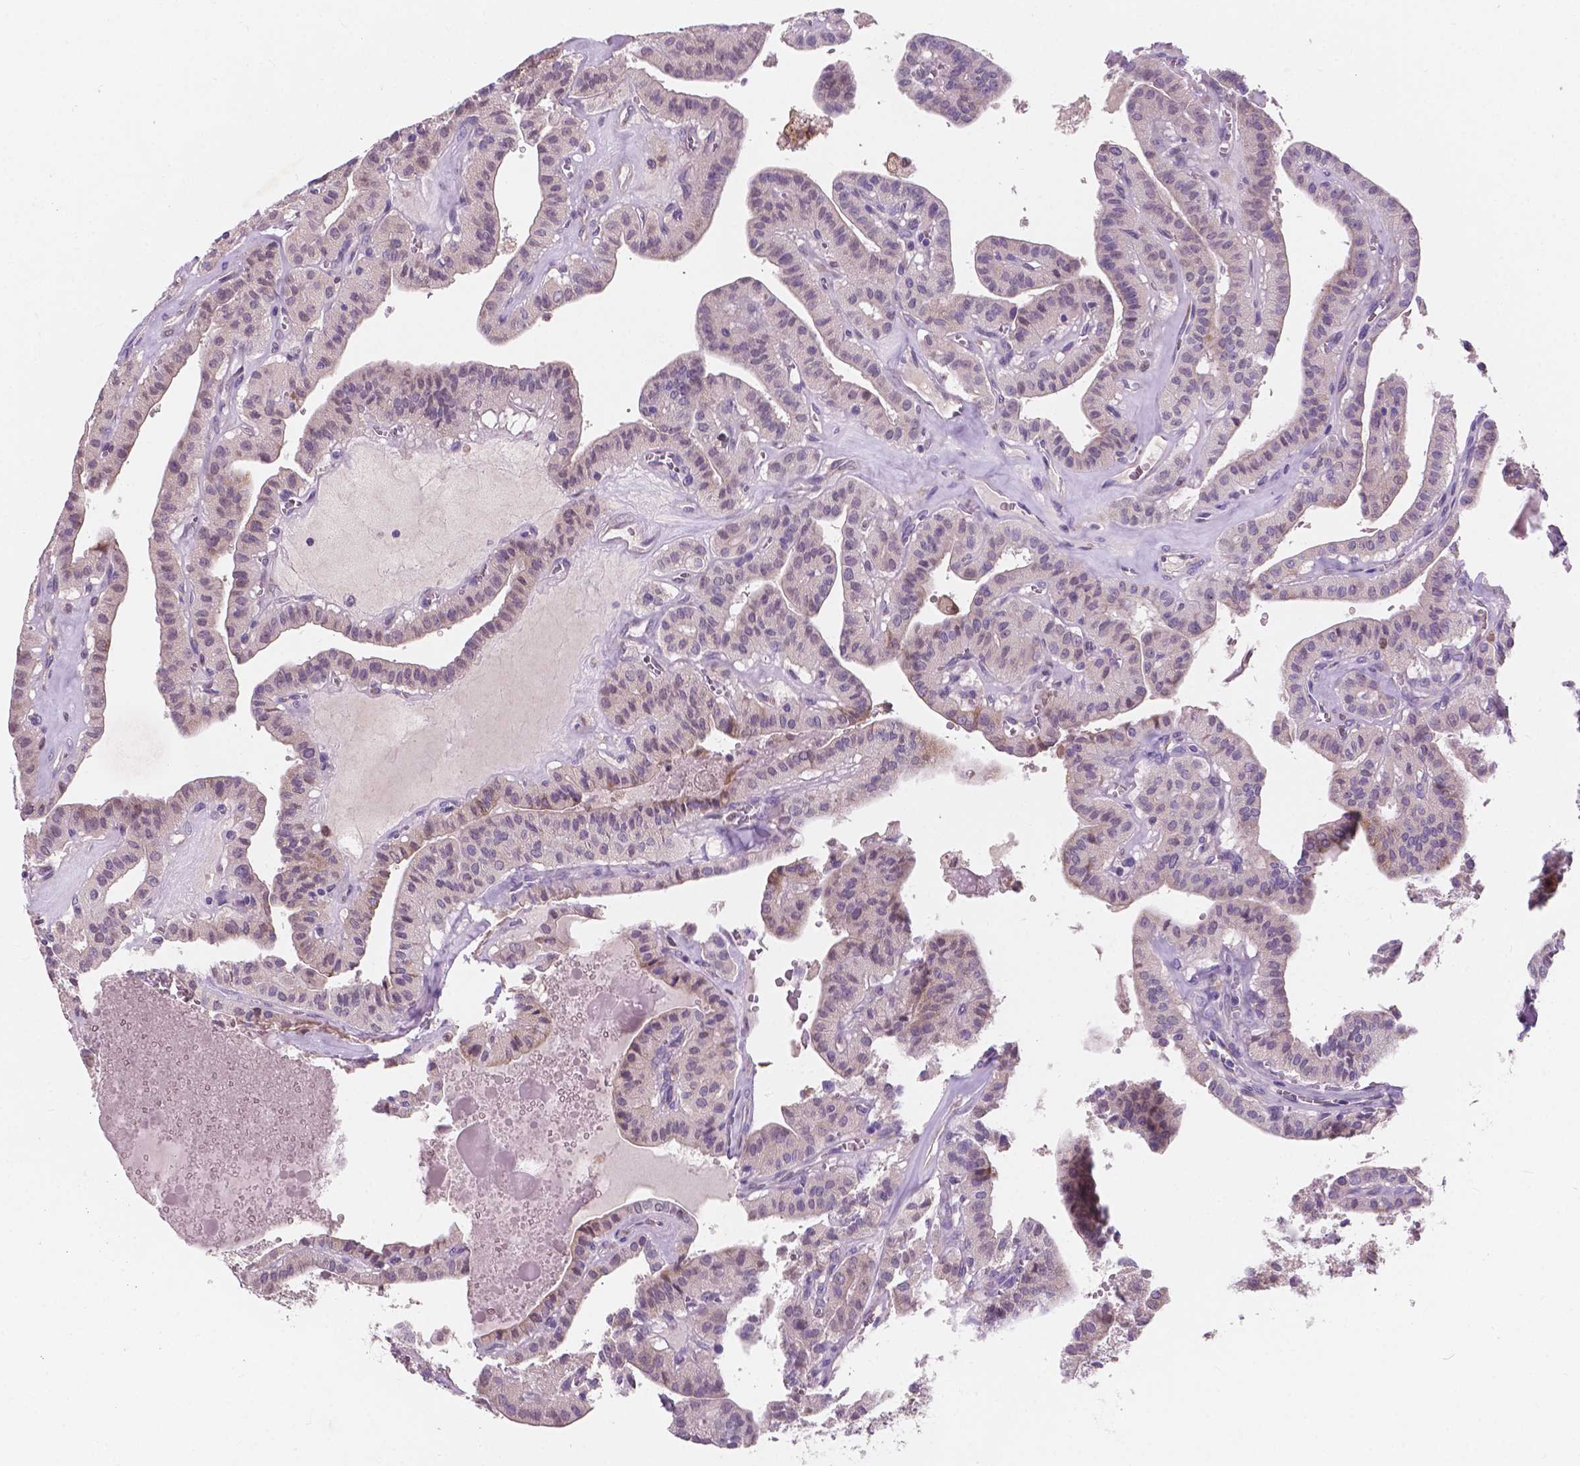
{"staining": {"intensity": "negative", "quantity": "none", "location": "none"}, "tissue": "thyroid cancer", "cell_type": "Tumor cells", "image_type": "cancer", "snomed": [{"axis": "morphology", "description": "Papillary adenocarcinoma, NOS"}, {"axis": "topography", "description": "Thyroid gland"}], "caption": "Immunohistochemical staining of human thyroid cancer (papillary adenocarcinoma) displays no significant staining in tumor cells.", "gene": "IREB2", "patient": {"sex": "male", "age": 52}}